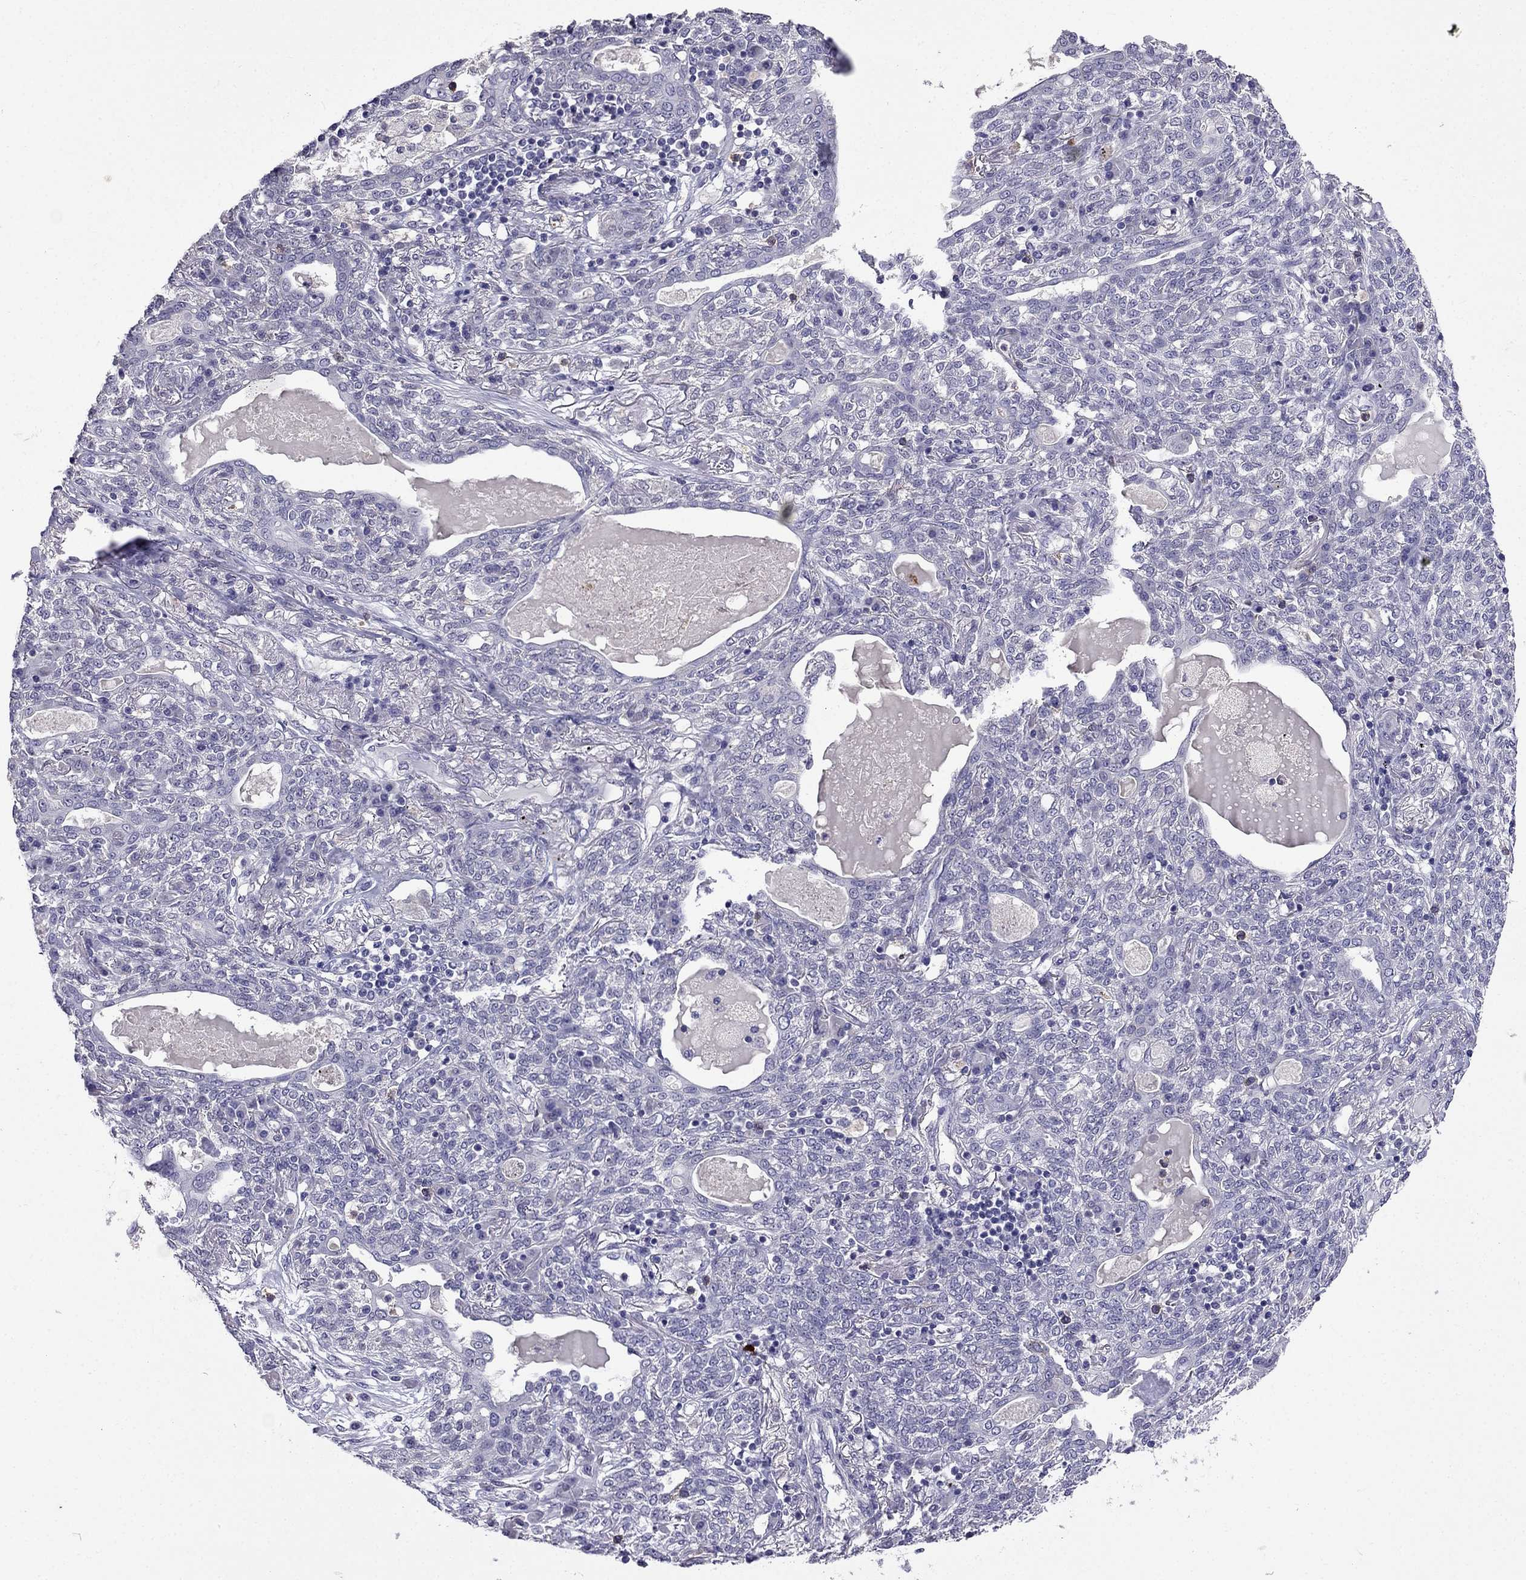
{"staining": {"intensity": "negative", "quantity": "none", "location": "none"}, "tissue": "lung cancer", "cell_type": "Tumor cells", "image_type": "cancer", "snomed": [{"axis": "morphology", "description": "Squamous cell carcinoma, NOS"}, {"axis": "topography", "description": "Lung"}], "caption": "There is no significant staining in tumor cells of squamous cell carcinoma (lung).", "gene": "AQP9", "patient": {"sex": "female", "age": 70}}